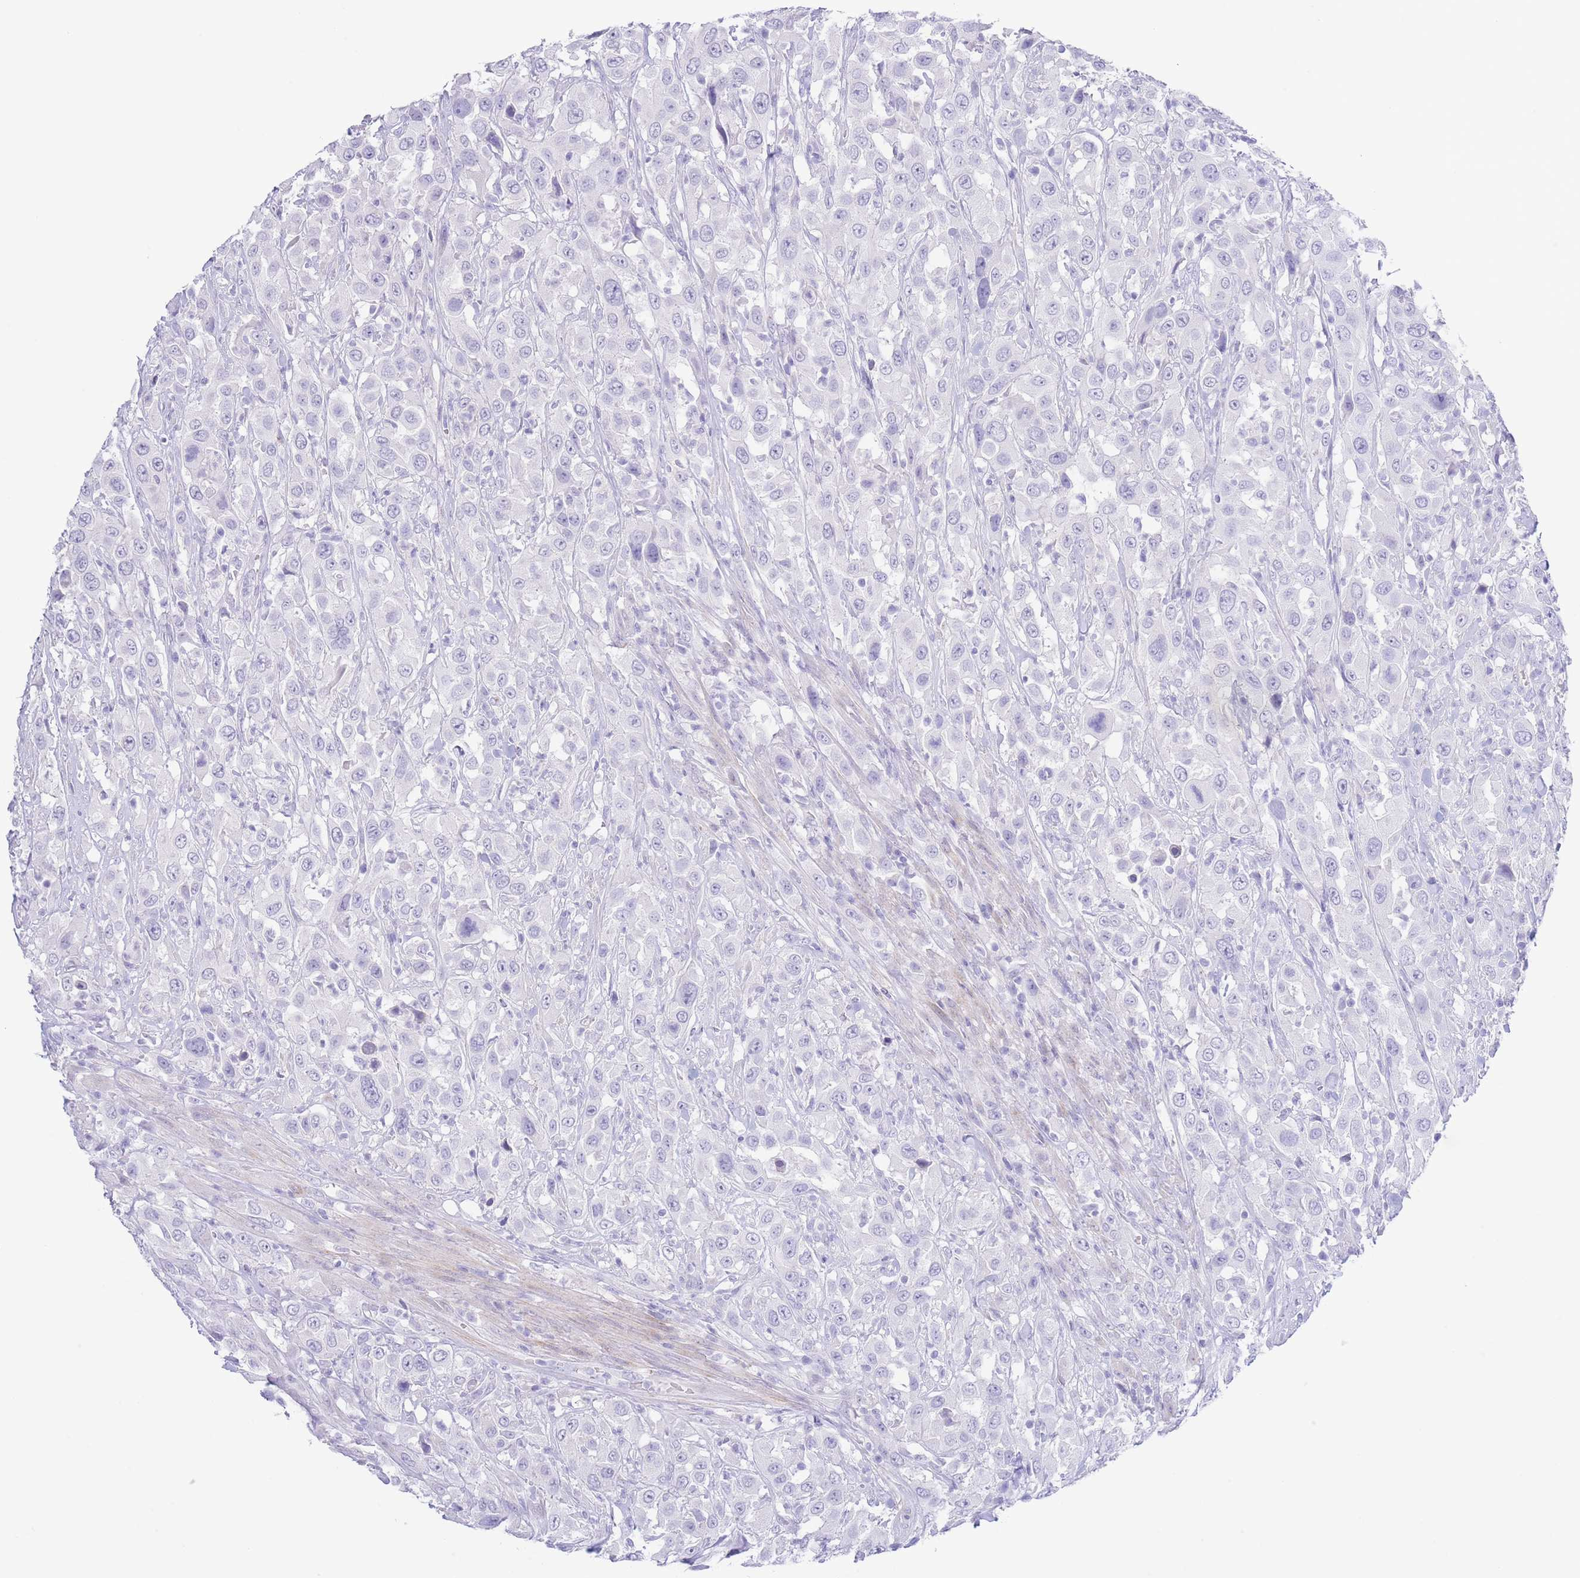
{"staining": {"intensity": "negative", "quantity": "none", "location": "none"}, "tissue": "urothelial cancer", "cell_type": "Tumor cells", "image_type": "cancer", "snomed": [{"axis": "morphology", "description": "Urothelial carcinoma, High grade"}, {"axis": "topography", "description": "Urinary bladder"}], "caption": "Urothelial cancer stained for a protein using immunohistochemistry shows no expression tumor cells.", "gene": "PKLR", "patient": {"sex": "male", "age": 61}}